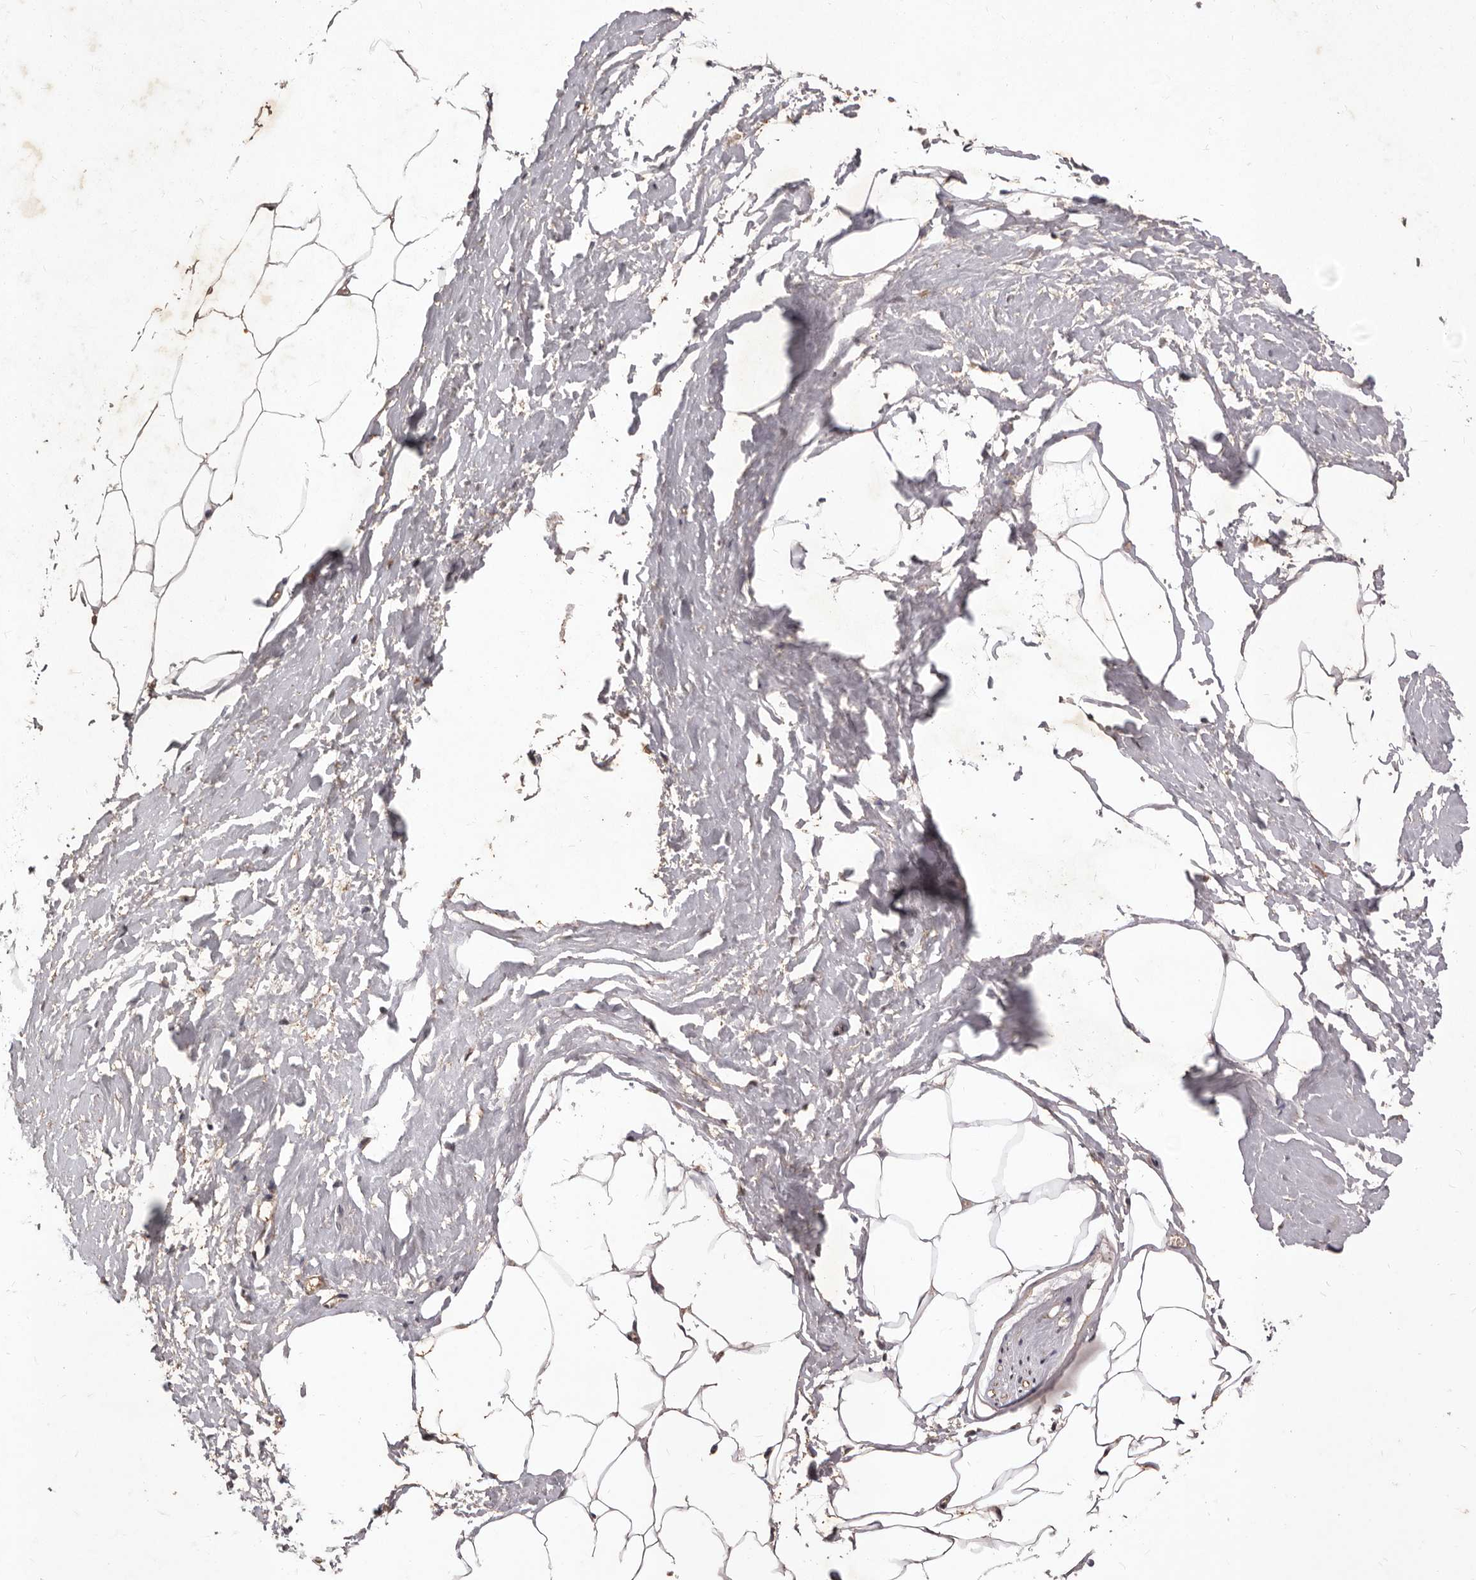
{"staining": {"intensity": "weak", "quantity": ">75%", "location": "cytoplasmic/membranous"}, "tissue": "adipose tissue", "cell_type": "Adipocytes", "image_type": "normal", "snomed": [{"axis": "morphology", "description": "Normal tissue, NOS"}, {"axis": "morphology", "description": "Adenocarcinoma, Low grade"}, {"axis": "topography", "description": "Prostate"}, {"axis": "topography", "description": "Peripheral nerve tissue"}], "caption": "Immunohistochemical staining of normal adipose tissue displays >75% levels of weak cytoplasmic/membranous protein staining in about >75% of adipocytes.", "gene": "CXCL14", "patient": {"sex": "male", "age": 63}}